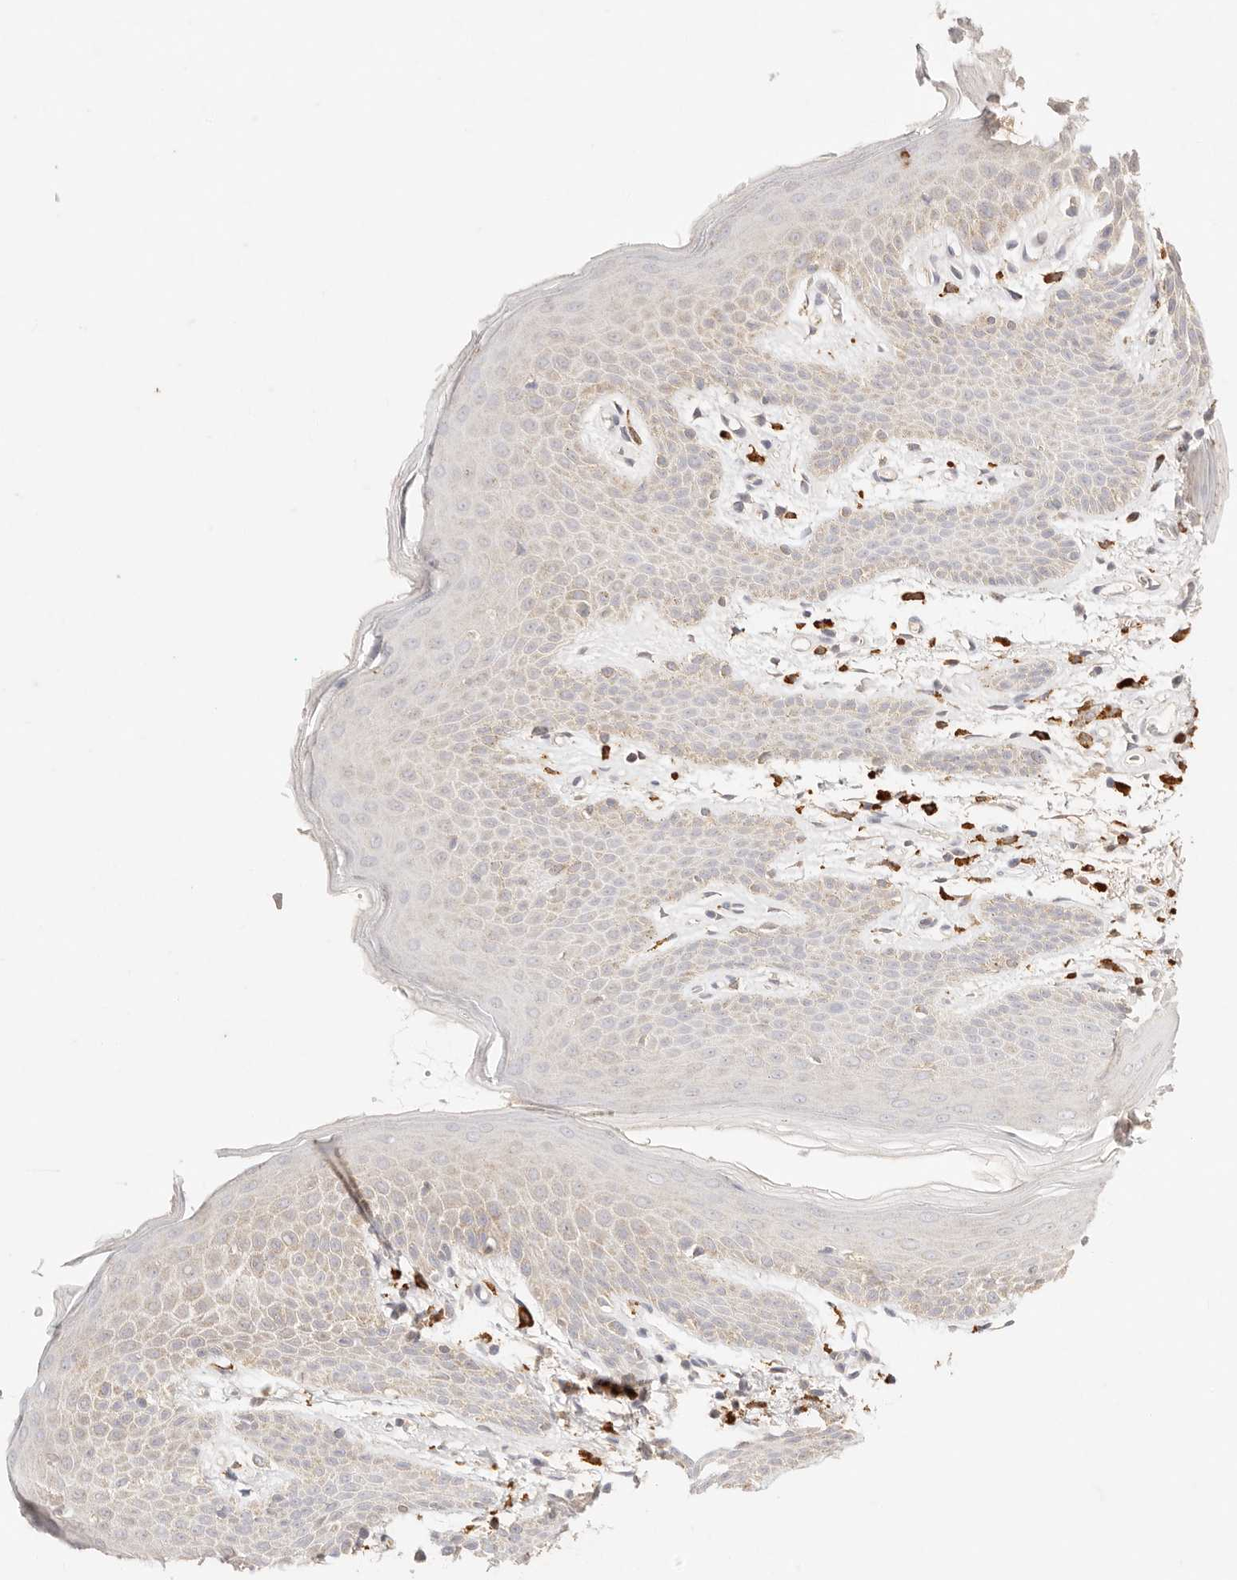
{"staining": {"intensity": "weak", "quantity": "25%-75%", "location": "cytoplasmic/membranous"}, "tissue": "skin", "cell_type": "Epidermal cells", "image_type": "normal", "snomed": [{"axis": "morphology", "description": "Normal tissue, NOS"}, {"axis": "topography", "description": "Anal"}], "caption": "Brown immunohistochemical staining in unremarkable human skin displays weak cytoplasmic/membranous positivity in approximately 25%-75% of epidermal cells.", "gene": "HK2", "patient": {"sex": "male", "age": 74}}